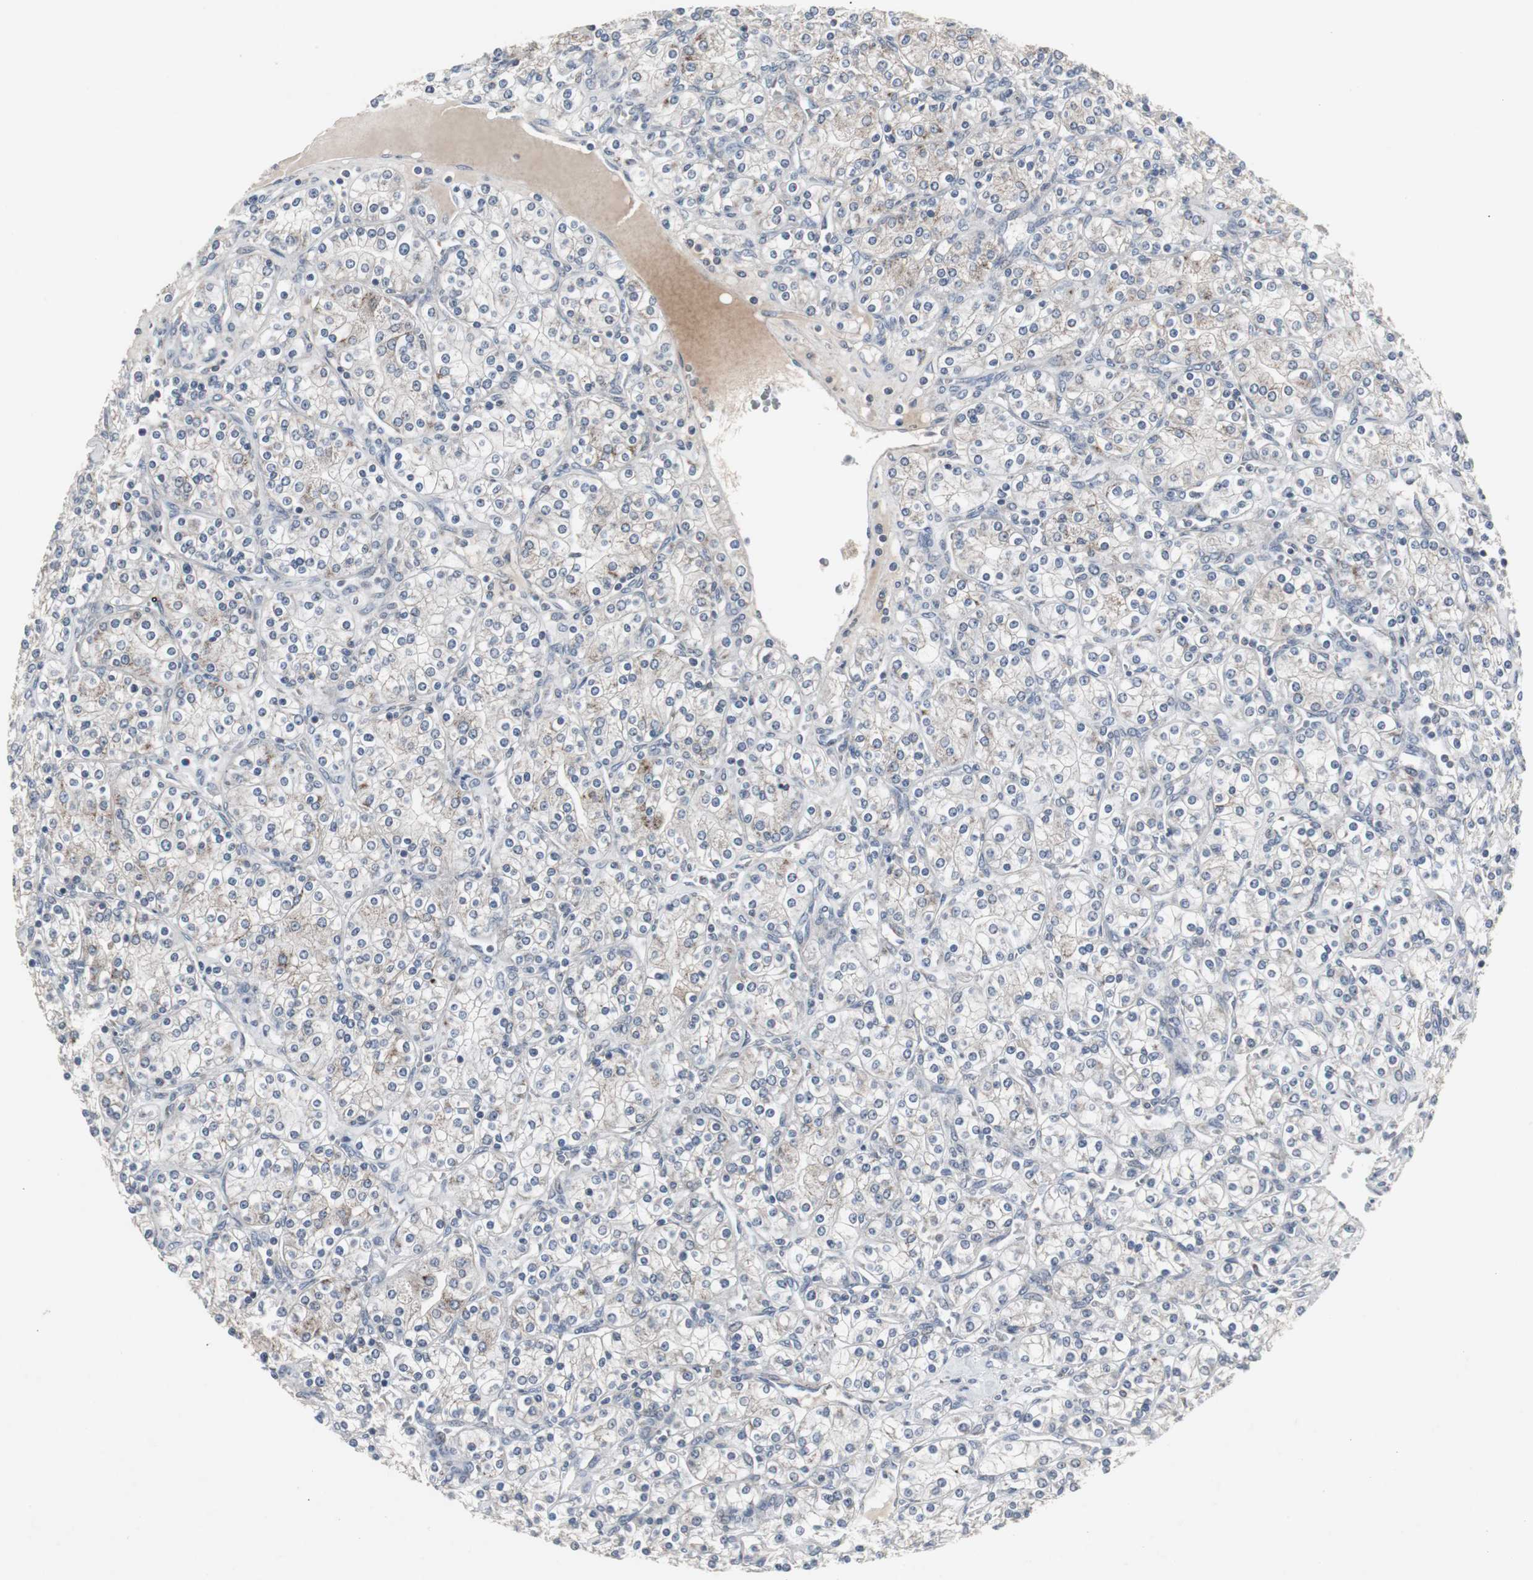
{"staining": {"intensity": "weak", "quantity": "25%-75%", "location": "cytoplasmic/membranous"}, "tissue": "renal cancer", "cell_type": "Tumor cells", "image_type": "cancer", "snomed": [{"axis": "morphology", "description": "Adenocarcinoma, NOS"}, {"axis": "topography", "description": "Kidney"}], "caption": "About 25%-75% of tumor cells in human renal cancer (adenocarcinoma) exhibit weak cytoplasmic/membranous protein positivity as visualized by brown immunohistochemical staining.", "gene": "ACAA1", "patient": {"sex": "male", "age": 77}}